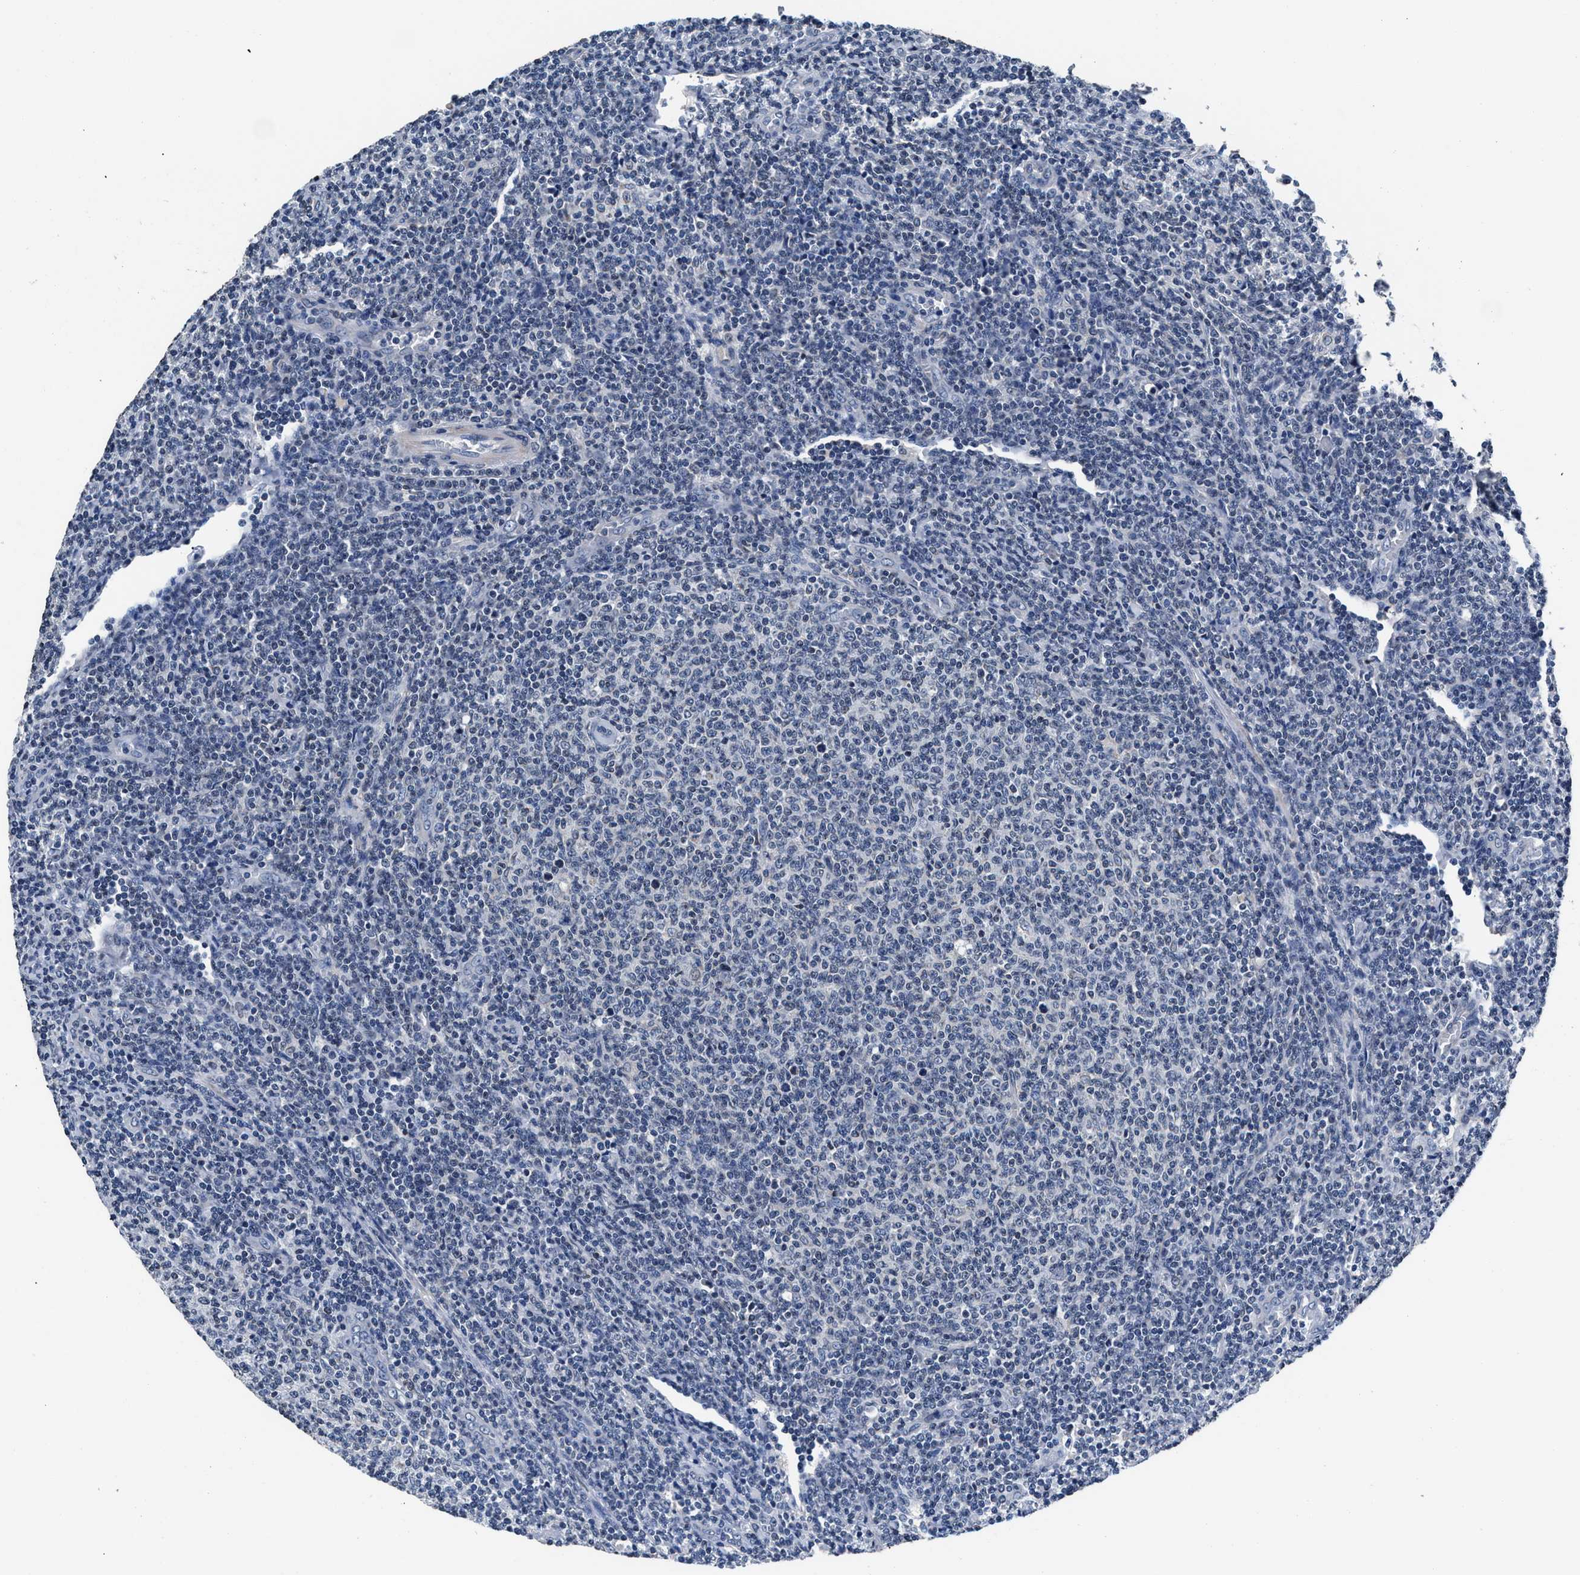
{"staining": {"intensity": "negative", "quantity": "none", "location": "none"}, "tissue": "lymphoma", "cell_type": "Tumor cells", "image_type": "cancer", "snomed": [{"axis": "morphology", "description": "Malignant lymphoma, non-Hodgkin's type, Low grade"}, {"axis": "topography", "description": "Lymph node"}], "caption": "Human low-grade malignant lymphoma, non-Hodgkin's type stained for a protein using IHC demonstrates no expression in tumor cells.", "gene": "MYH3", "patient": {"sex": "male", "age": 66}}